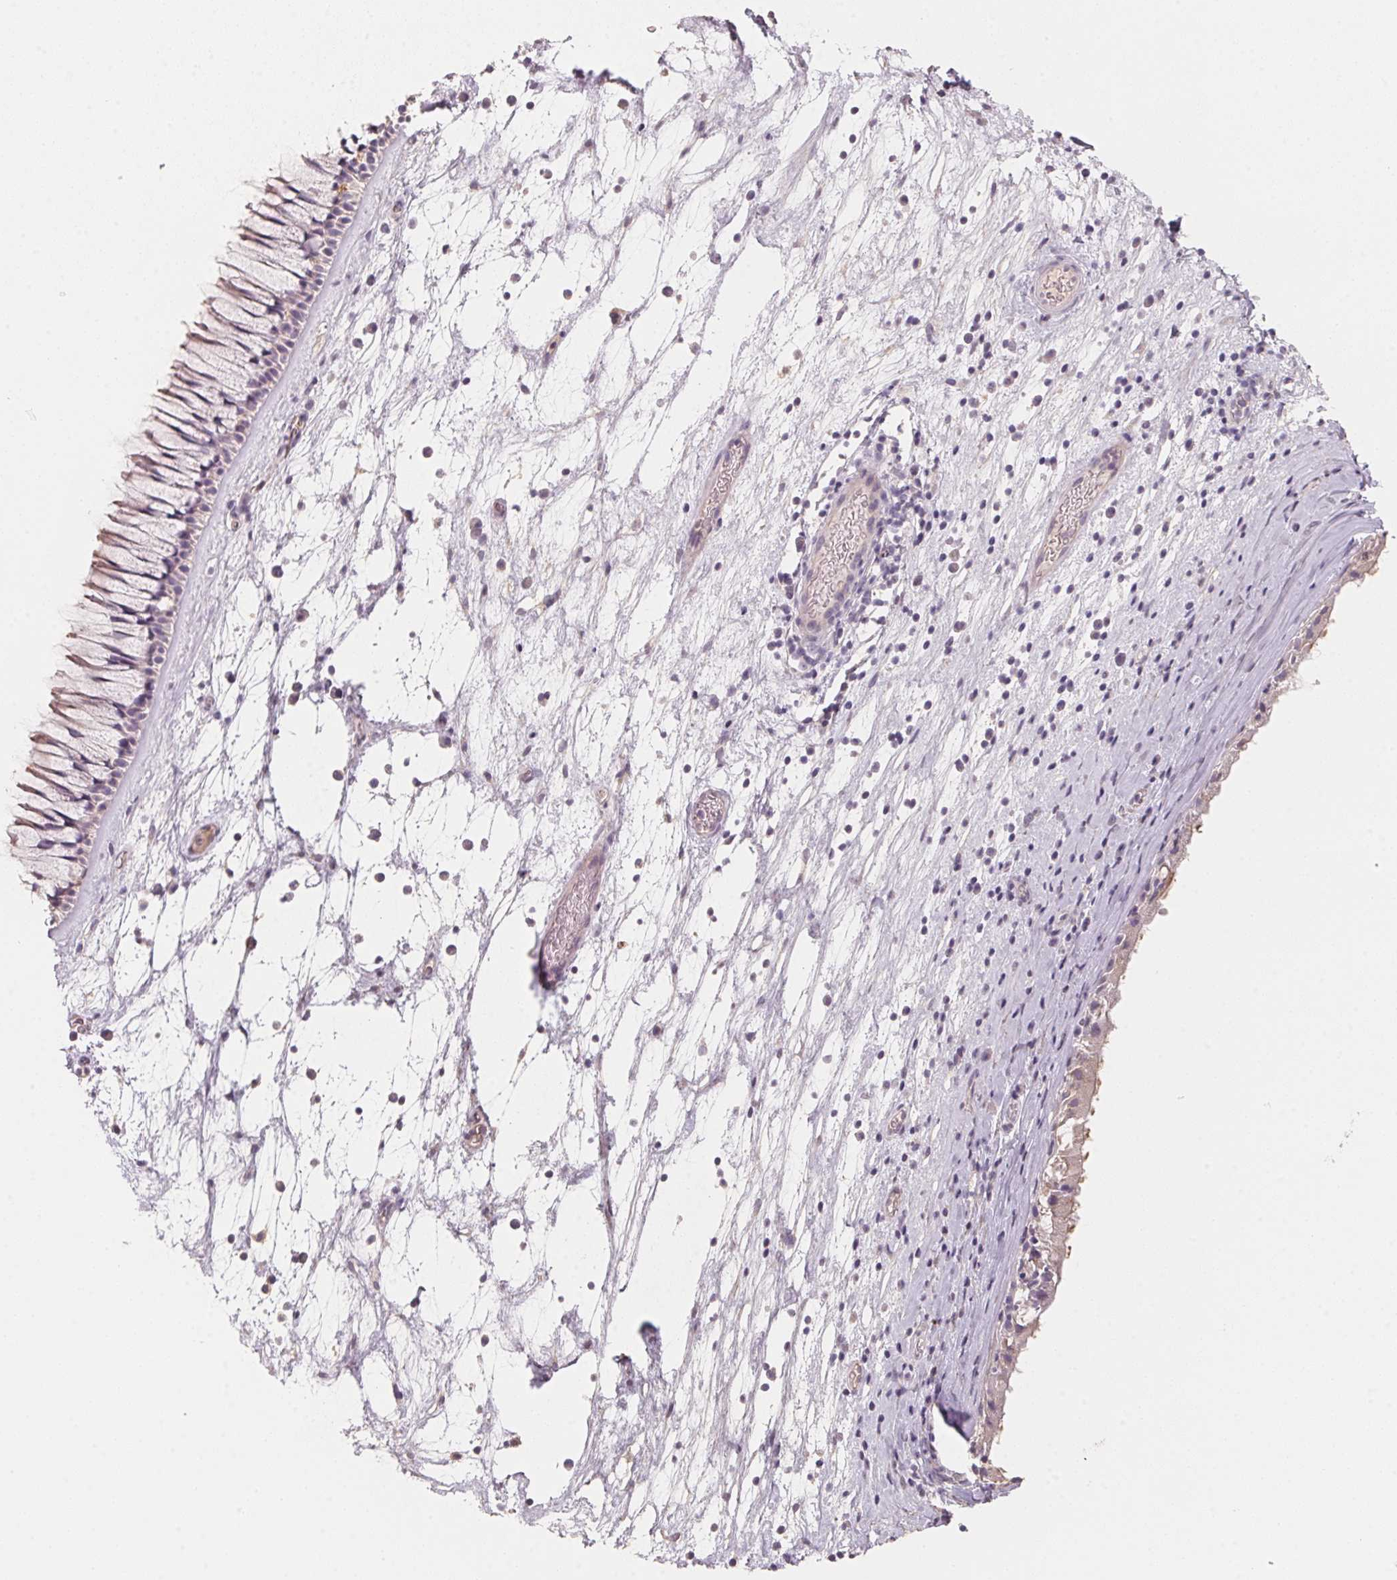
{"staining": {"intensity": "negative", "quantity": "none", "location": "none"}, "tissue": "nasopharynx", "cell_type": "Respiratory epithelial cells", "image_type": "normal", "snomed": [{"axis": "morphology", "description": "Normal tissue, NOS"}, {"axis": "topography", "description": "Nasopharynx"}], "caption": "This is a micrograph of immunohistochemistry staining of normal nasopharynx, which shows no expression in respiratory epithelial cells.", "gene": "TREH", "patient": {"sex": "male", "age": 74}}